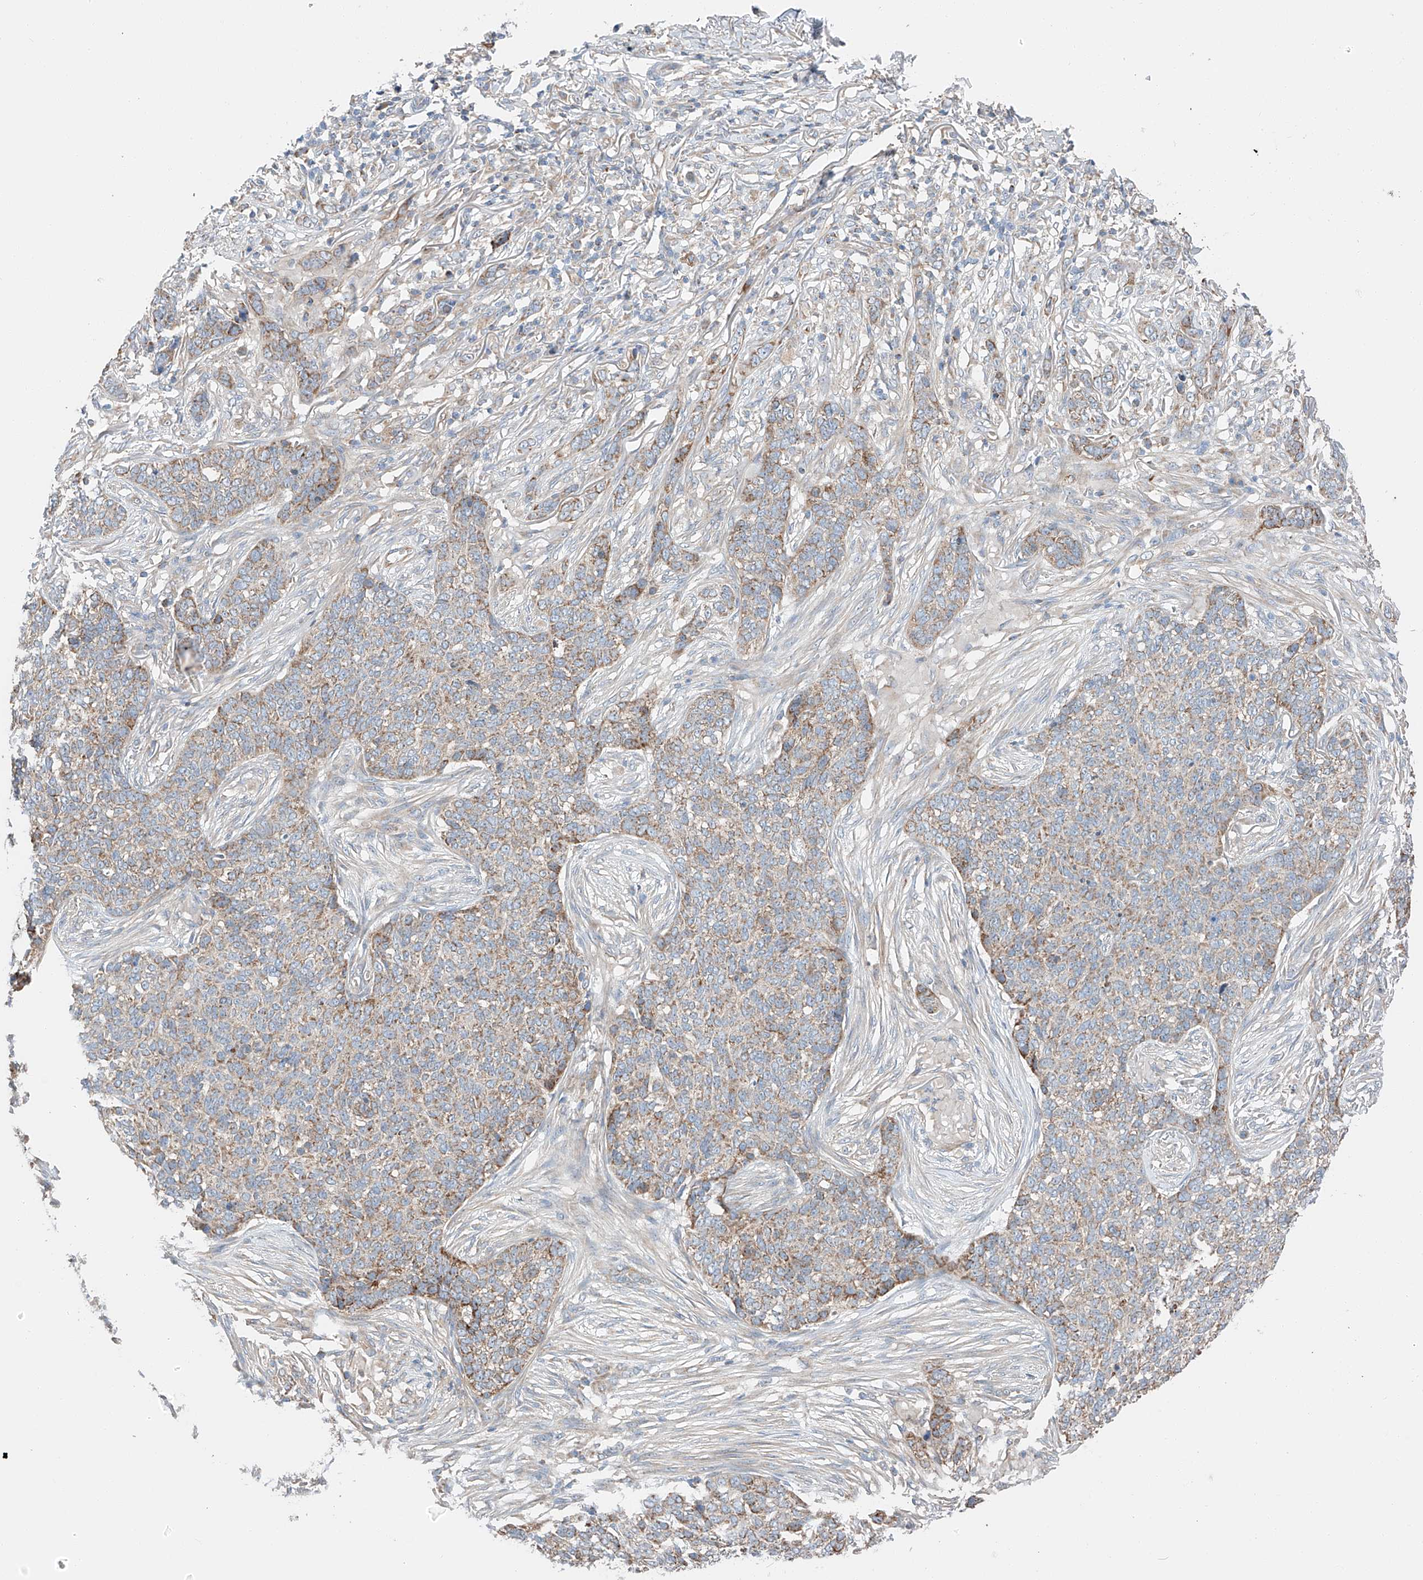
{"staining": {"intensity": "moderate", "quantity": "<25%", "location": "cytoplasmic/membranous"}, "tissue": "skin cancer", "cell_type": "Tumor cells", "image_type": "cancer", "snomed": [{"axis": "morphology", "description": "Basal cell carcinoma"}, {"axis": "topography", "description": "Skin"}], "caption": "Skin cancer (basal cell carcinoma) stained with a protein marker demonstrates moderate staining in tumor cells.", "gene": "RUSC1", "patient": {"sex": "male", "age": 85}}